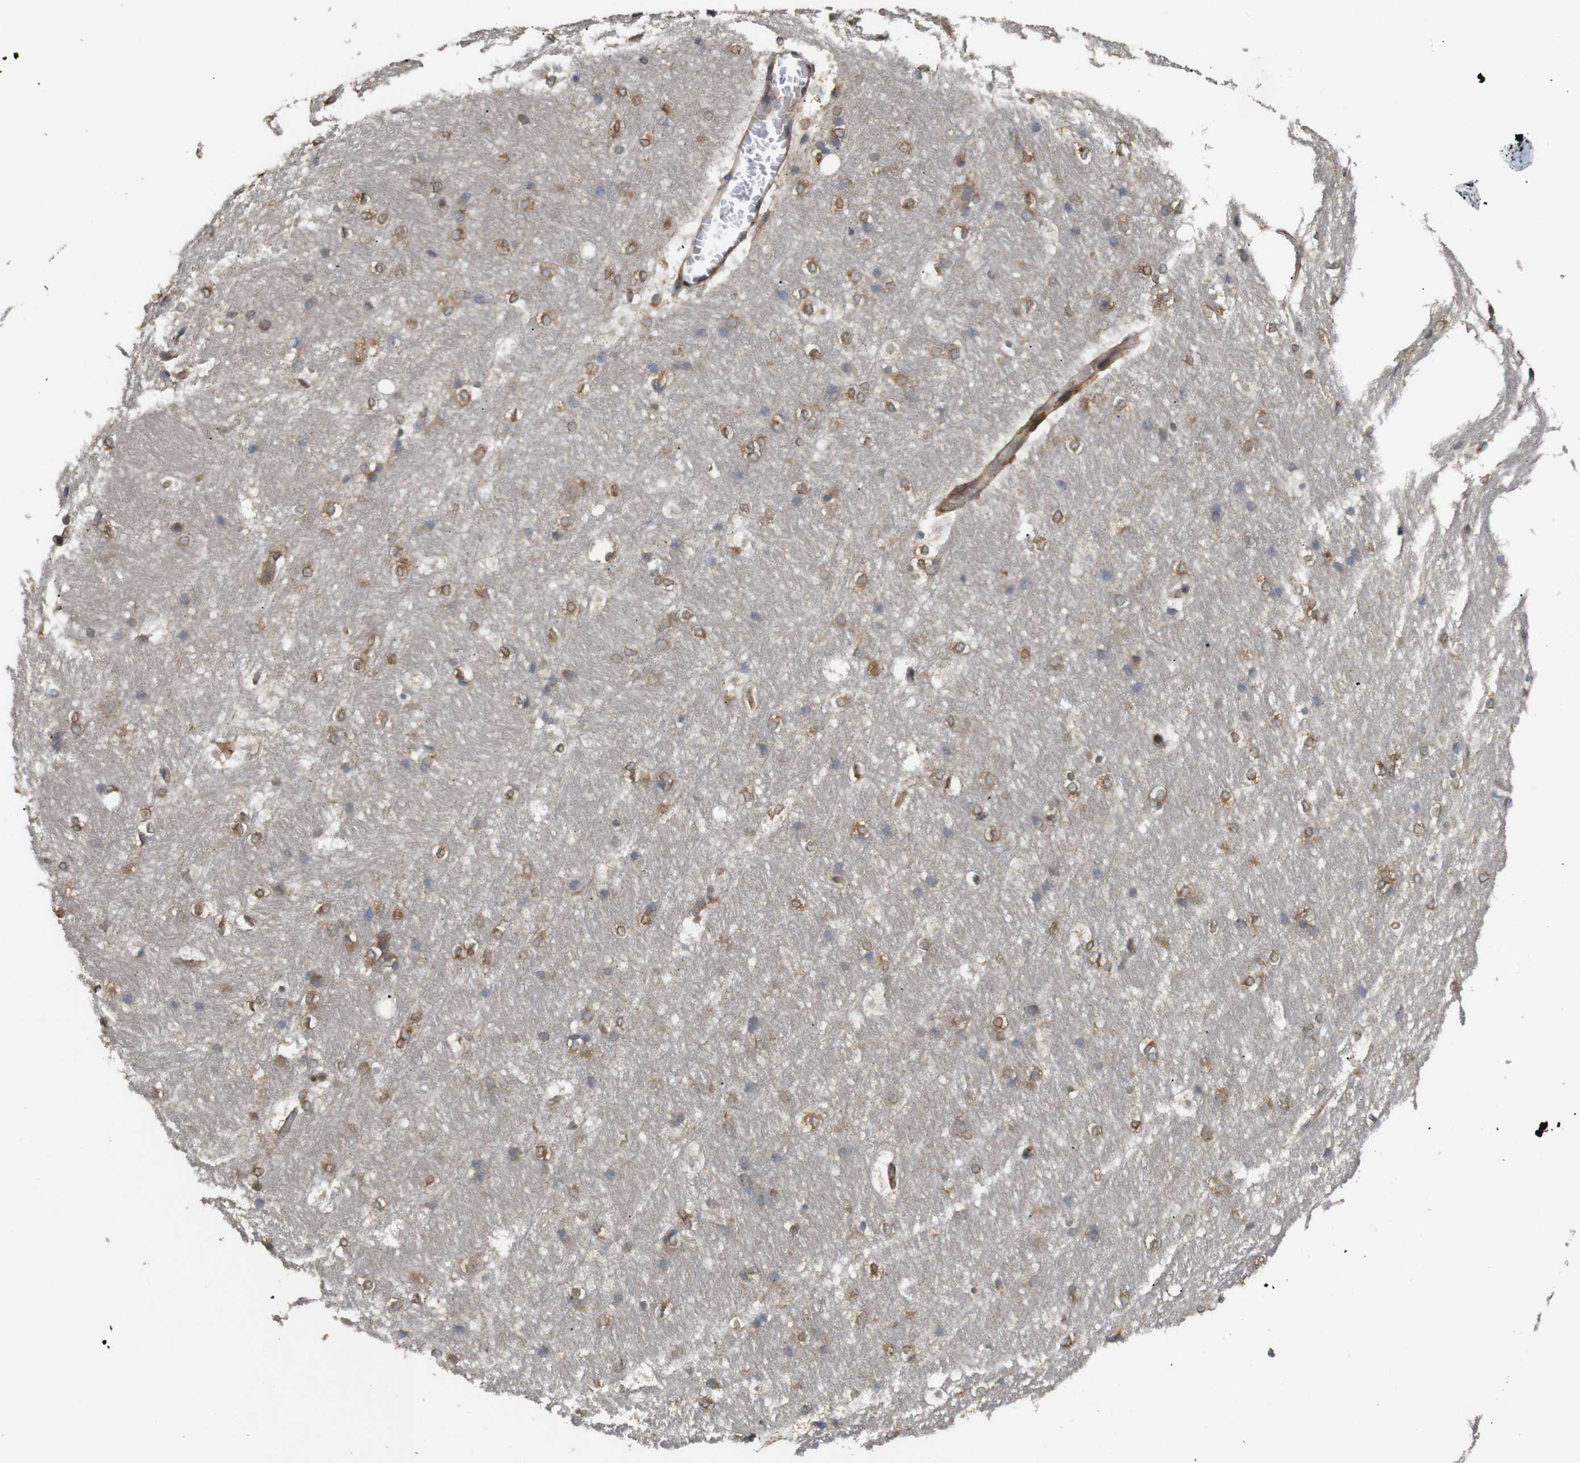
{"staining": {"intensity": "moderate", "quantity": "25%-75%", "location": "cytoplasmic/membranous"}, "tissue": "hippocampus", "cell_type": "Glial cells", "image_type": "normal", "snomed": [{"axis": "morphology", "description": "Normal tissue, NOS"}, {"axis": "topography", "description": "Hippocampus"}], "caption": "Immunohistochemistry (IHC) image of unremarkable hippocampus: human hippocampus stained using immunohistochemistry (IHC) demonstrates medium levels of moderate protein expression localized specifically in the cytoplasmic/membranous of glial cells, appearing as a cytoplasmic/membranous brown color.", "gene": "KSR1", "patient": {"sex": "female", "age": 19}}